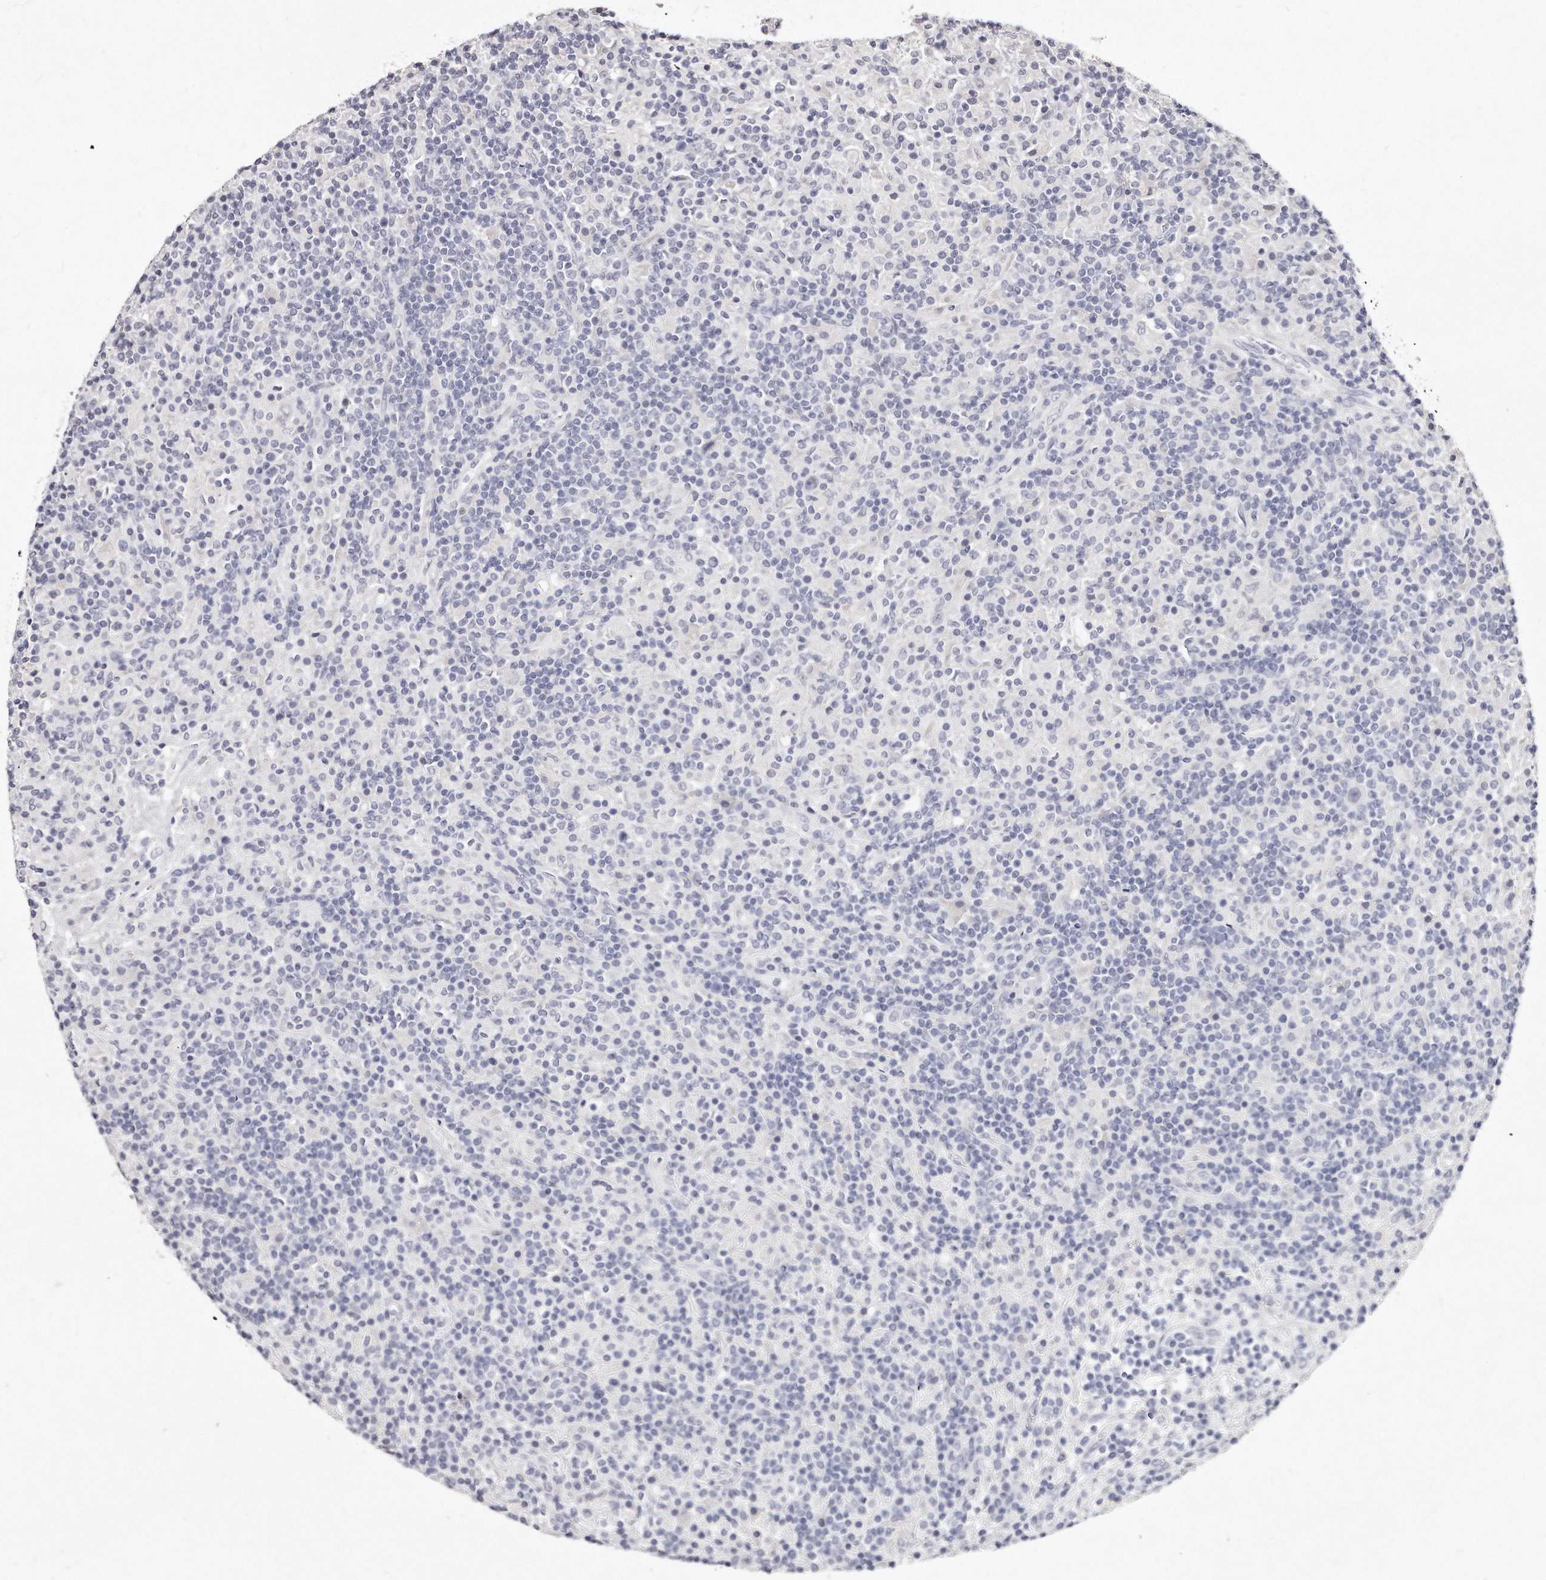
{"staining": {"intensity": "negative", "quantity": "none", "location": "none"}, "tissue": "lymphoma", "cell_type": "Tumor cells", "image_type": "cancer", "snomed": [{"axis": "morphology", "description": "Hodgkin's disease, NOS"}, {"axis": "topography", "description": "Lymph node"}], "caption": "Tumor cells are negative for brown protein staining in lymphoma.", "gene": "GDA", "patient": {"sex": "male", "age": 70}}